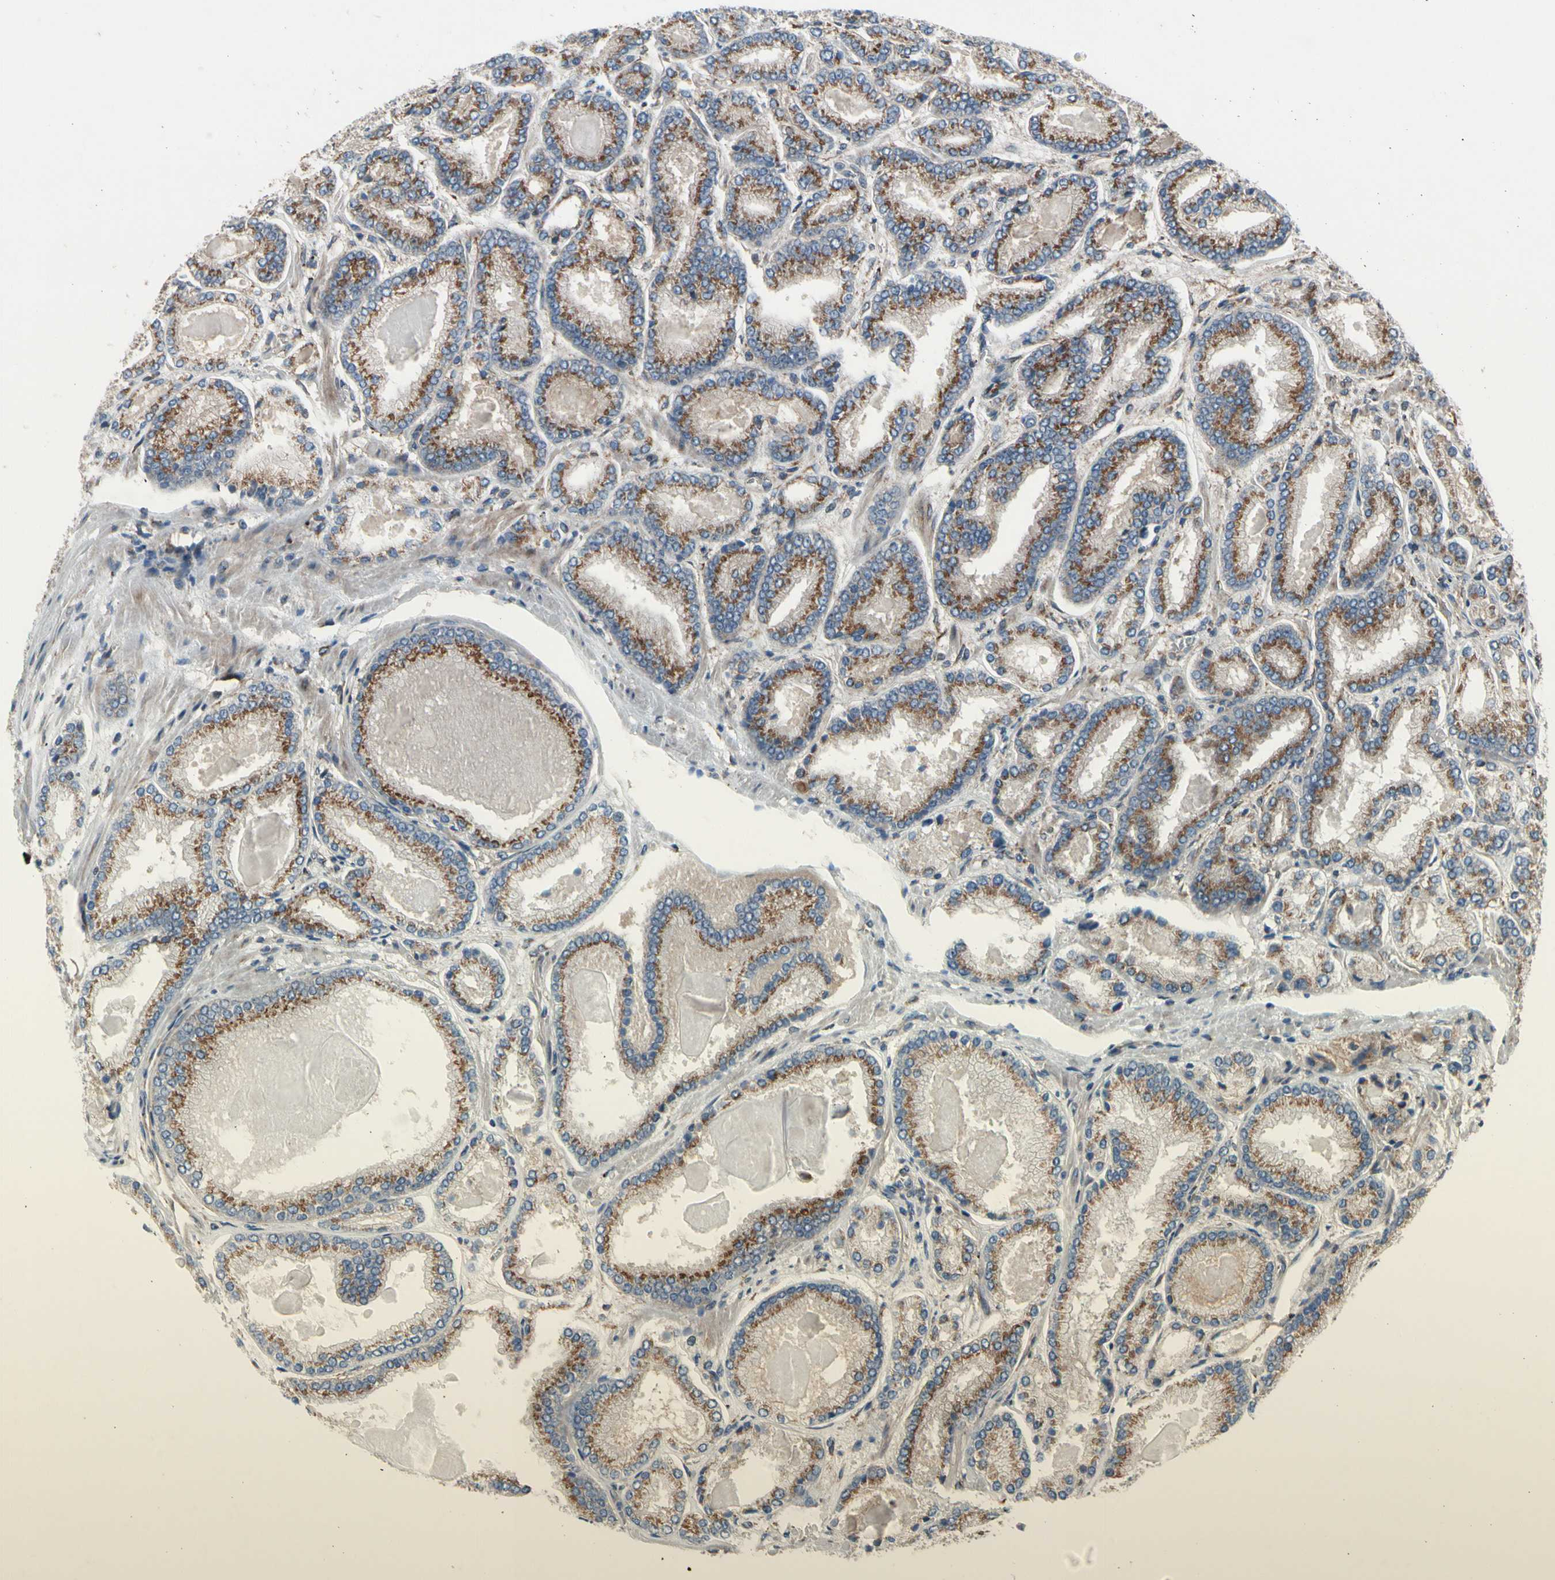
{"staining": {"intensity": "strong", "quantity": ">75%", "location": "cytoplasmic/membranous"}, "tissue": "prostate cancer", "cell_type": "Tumor cells", "image_type": "cancer", "snomed": [{"axis": "morphology", "description": "Adenocarcinoma, Low grade"}, {"axis": "topography", "description": "Prostate"}], "caption": "Protein staining of low-grade adenocarcinoma (prostate) tissue displays strong cytoplasmic/membranous staining in about >75% of tumor cells. Nuclei are stained in blue.", "gene": "SLC39A9", "patient": {"sex": "male", "age": 59}}